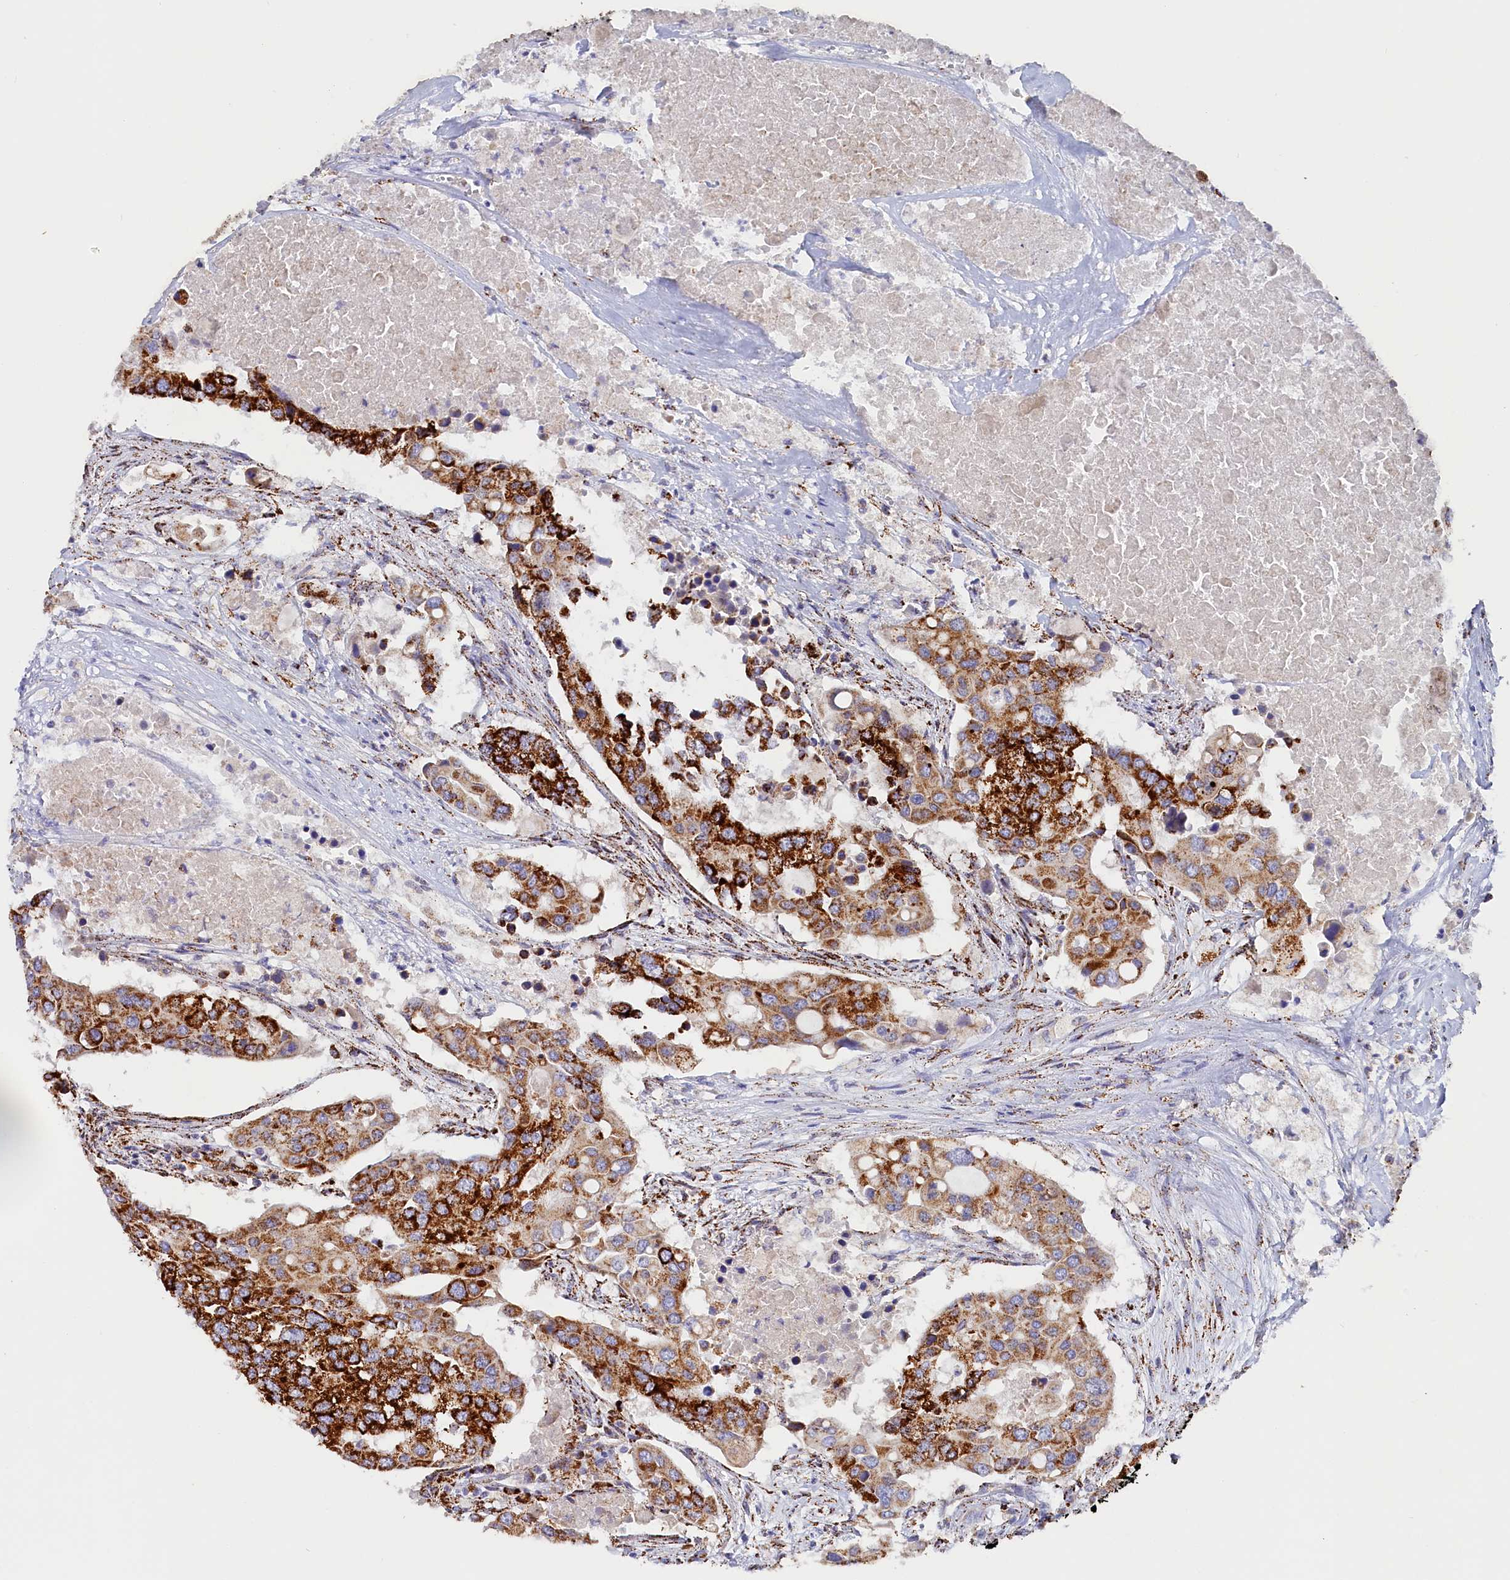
{"staining": {"intensity": "strong", "quantity": ">75%", "location": "cytoplasmic/membranous"}, "tissue": "colorectal cancer", "cell_type": "Tumor cells", "image_type": "cancer", "snomed": [{"axis": "morphology", "description": "Adenocarcinoma, NOS"}, {"axis": "topography", "description": "Colon"}], "caption": "This is a photomicrograph of IHC staining of colorectal cancer (adenocarcinoma), which shows strong positivity in the cytoplasmic/membranous of tumor cells.", "gene": "AKTIP", "patient": {"sex": "male", "age": 77}}